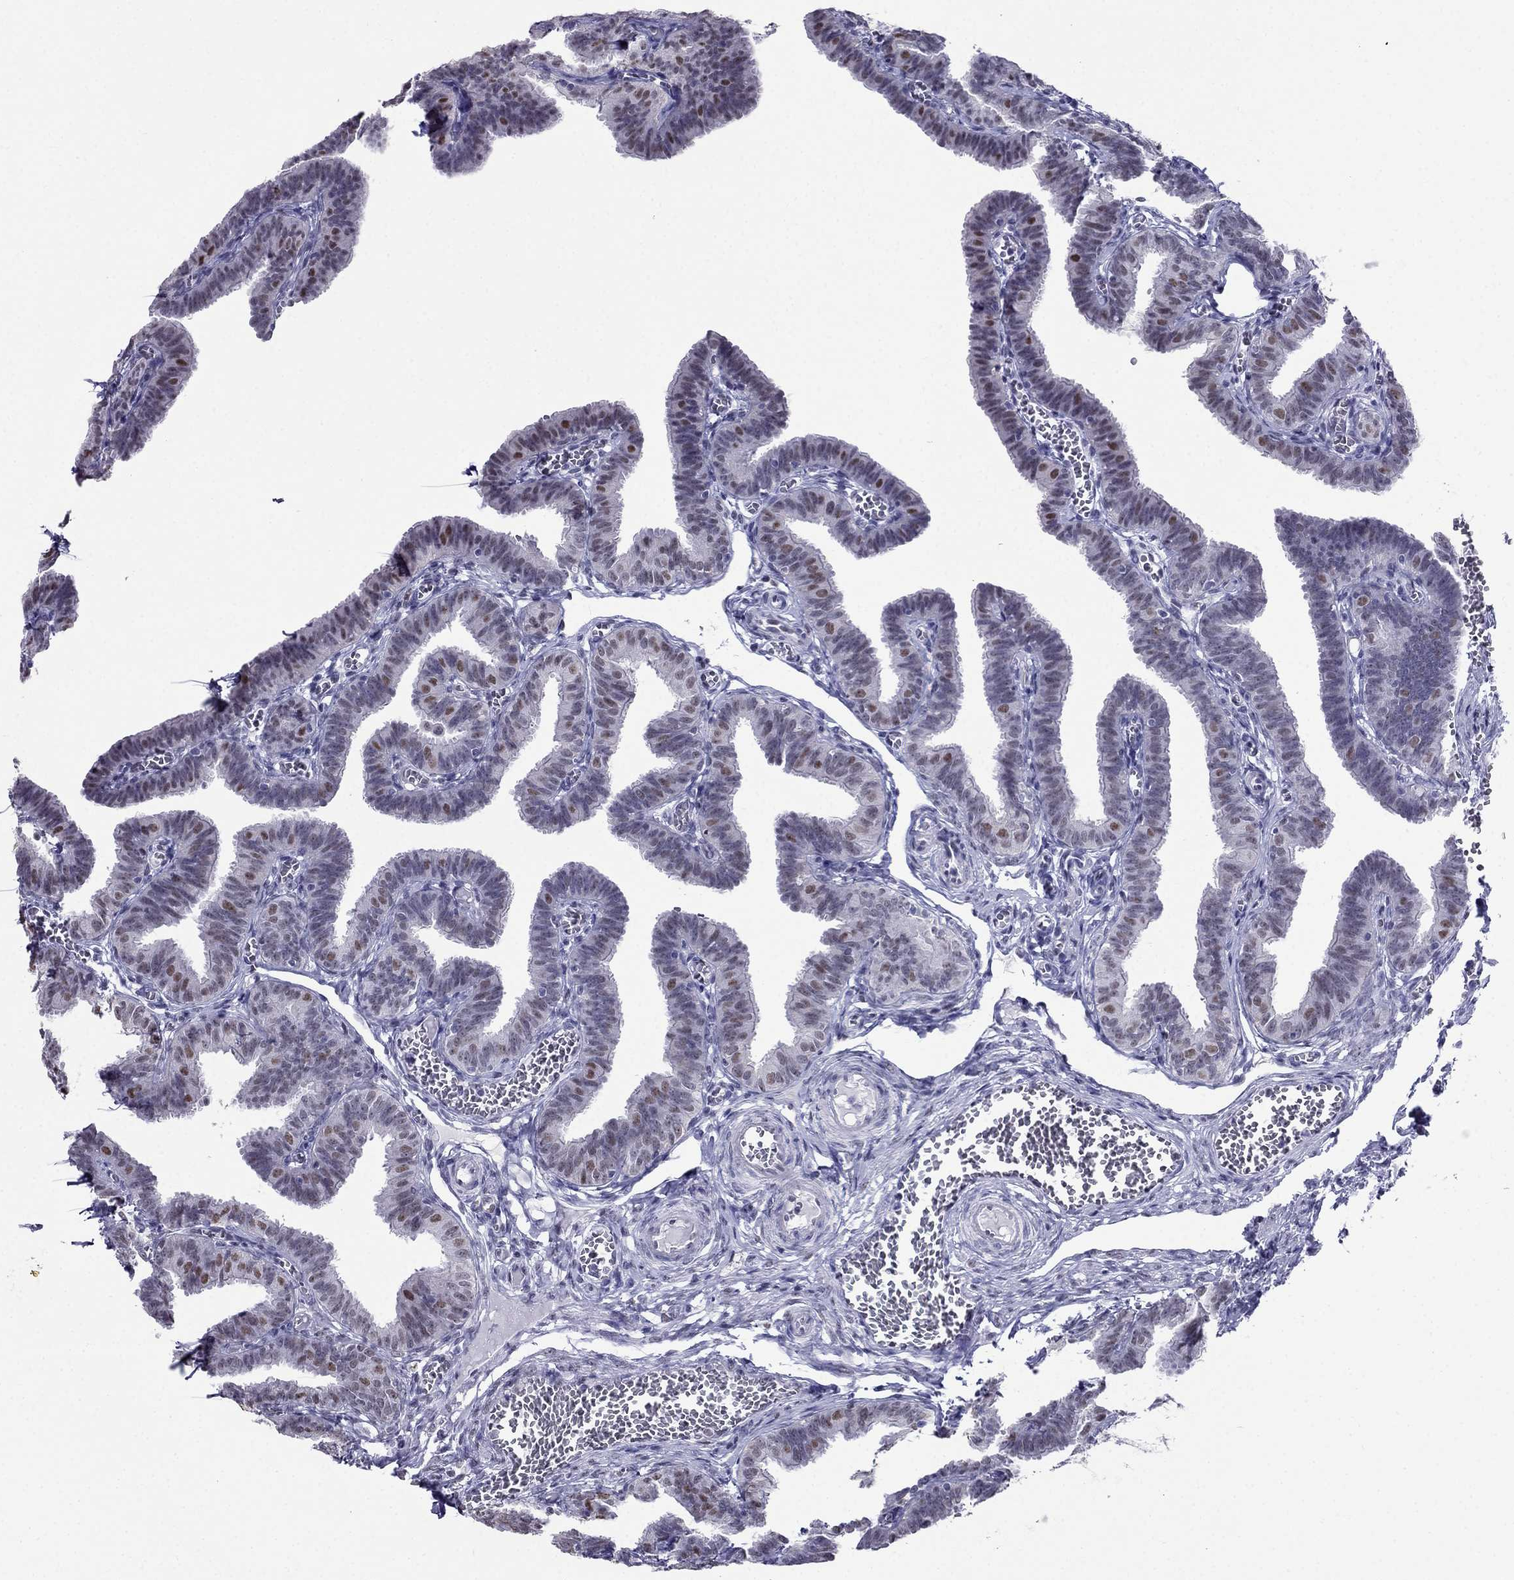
{"staining": {"intensity": "moderate", "quantity": "<25%", "location": "nuclear"}, "tissue": "fallopian tube", "cell_type": "Glandular cells", "image_type": "normal", "snomed": [{"axis": "morphology", "description": "Normal tissue, NOS"}, {"axis": "topography", "description": "Fallopian tube"}], "caption": "Protein staining of normal fallopian tube displays moderate nuclear positivity in about <25% of glandular cells.", "gene": "PPM1G", "patient": {"sex": "female", "age": 25}}